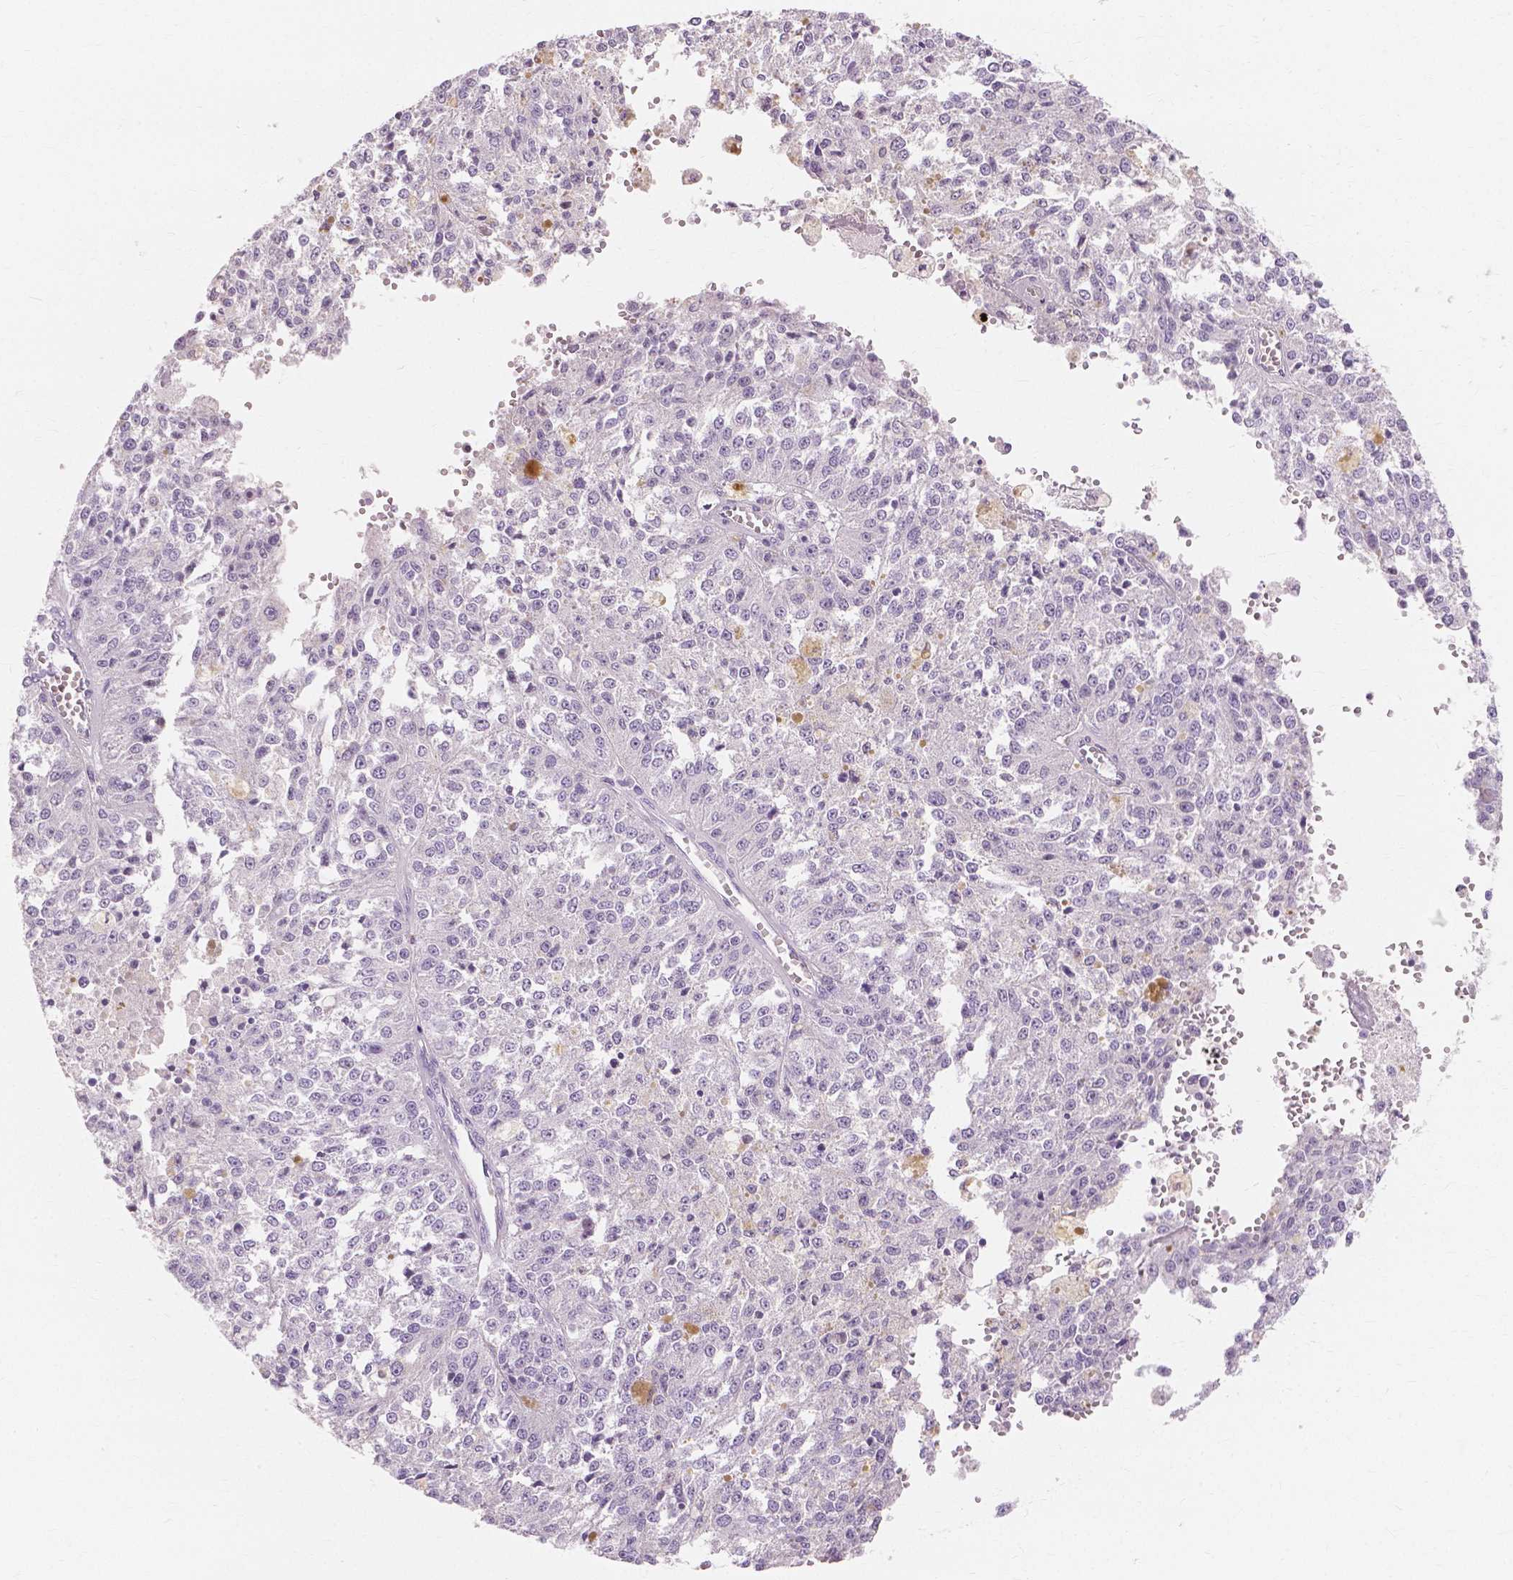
{"staining": {"intensity": "negative", "quantity": "none", "location": "none"}, "tissue": "melanoma", "cell_type": "Tumor cells", "image_type": "cancer", "snomed": [{"axis": "morphology", "description": "Malignant melanoma, Metastatic site"}, {"axis": "topography", "description": "Lymph node"}], "caption": "Immunohistochemical staining of melanoma demonstrates no significant staining in tumor cells.", "gene": "MUC12", "patient": {"sex": "female", "age": 64}}